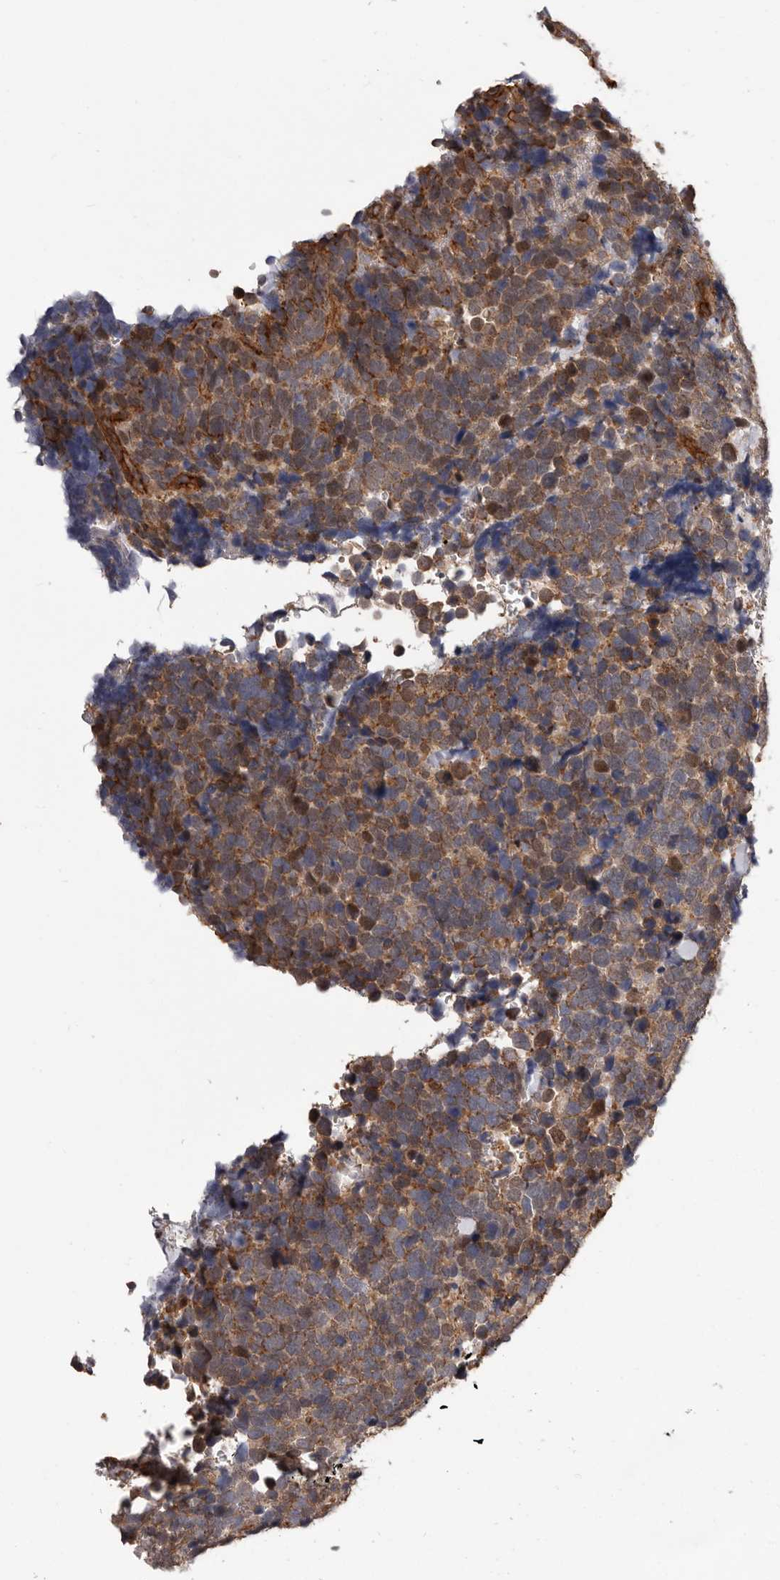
{"staining": {"intensity": "moderate", "quantity": ">75%", "location": "cytoplasmic/membranous"}, "tissue": "urothelial cancer", "cell_type": "Tumor cells", "image_type": "cancer", "snomed": [{"axis": "morphology", "description": "Urothelial carcinoma, High grade"}, {"axis": "topography", "description": "Urinary bladder"}], "caption": "The micrograph shows immunohistochemical staining of urothelial cancer. There is moderate cytoplasmic/membranous staining is seen in about >75% of tumor cells.", "gene": "PNRC2", "patient": {"sex": "female", "age": 82}}